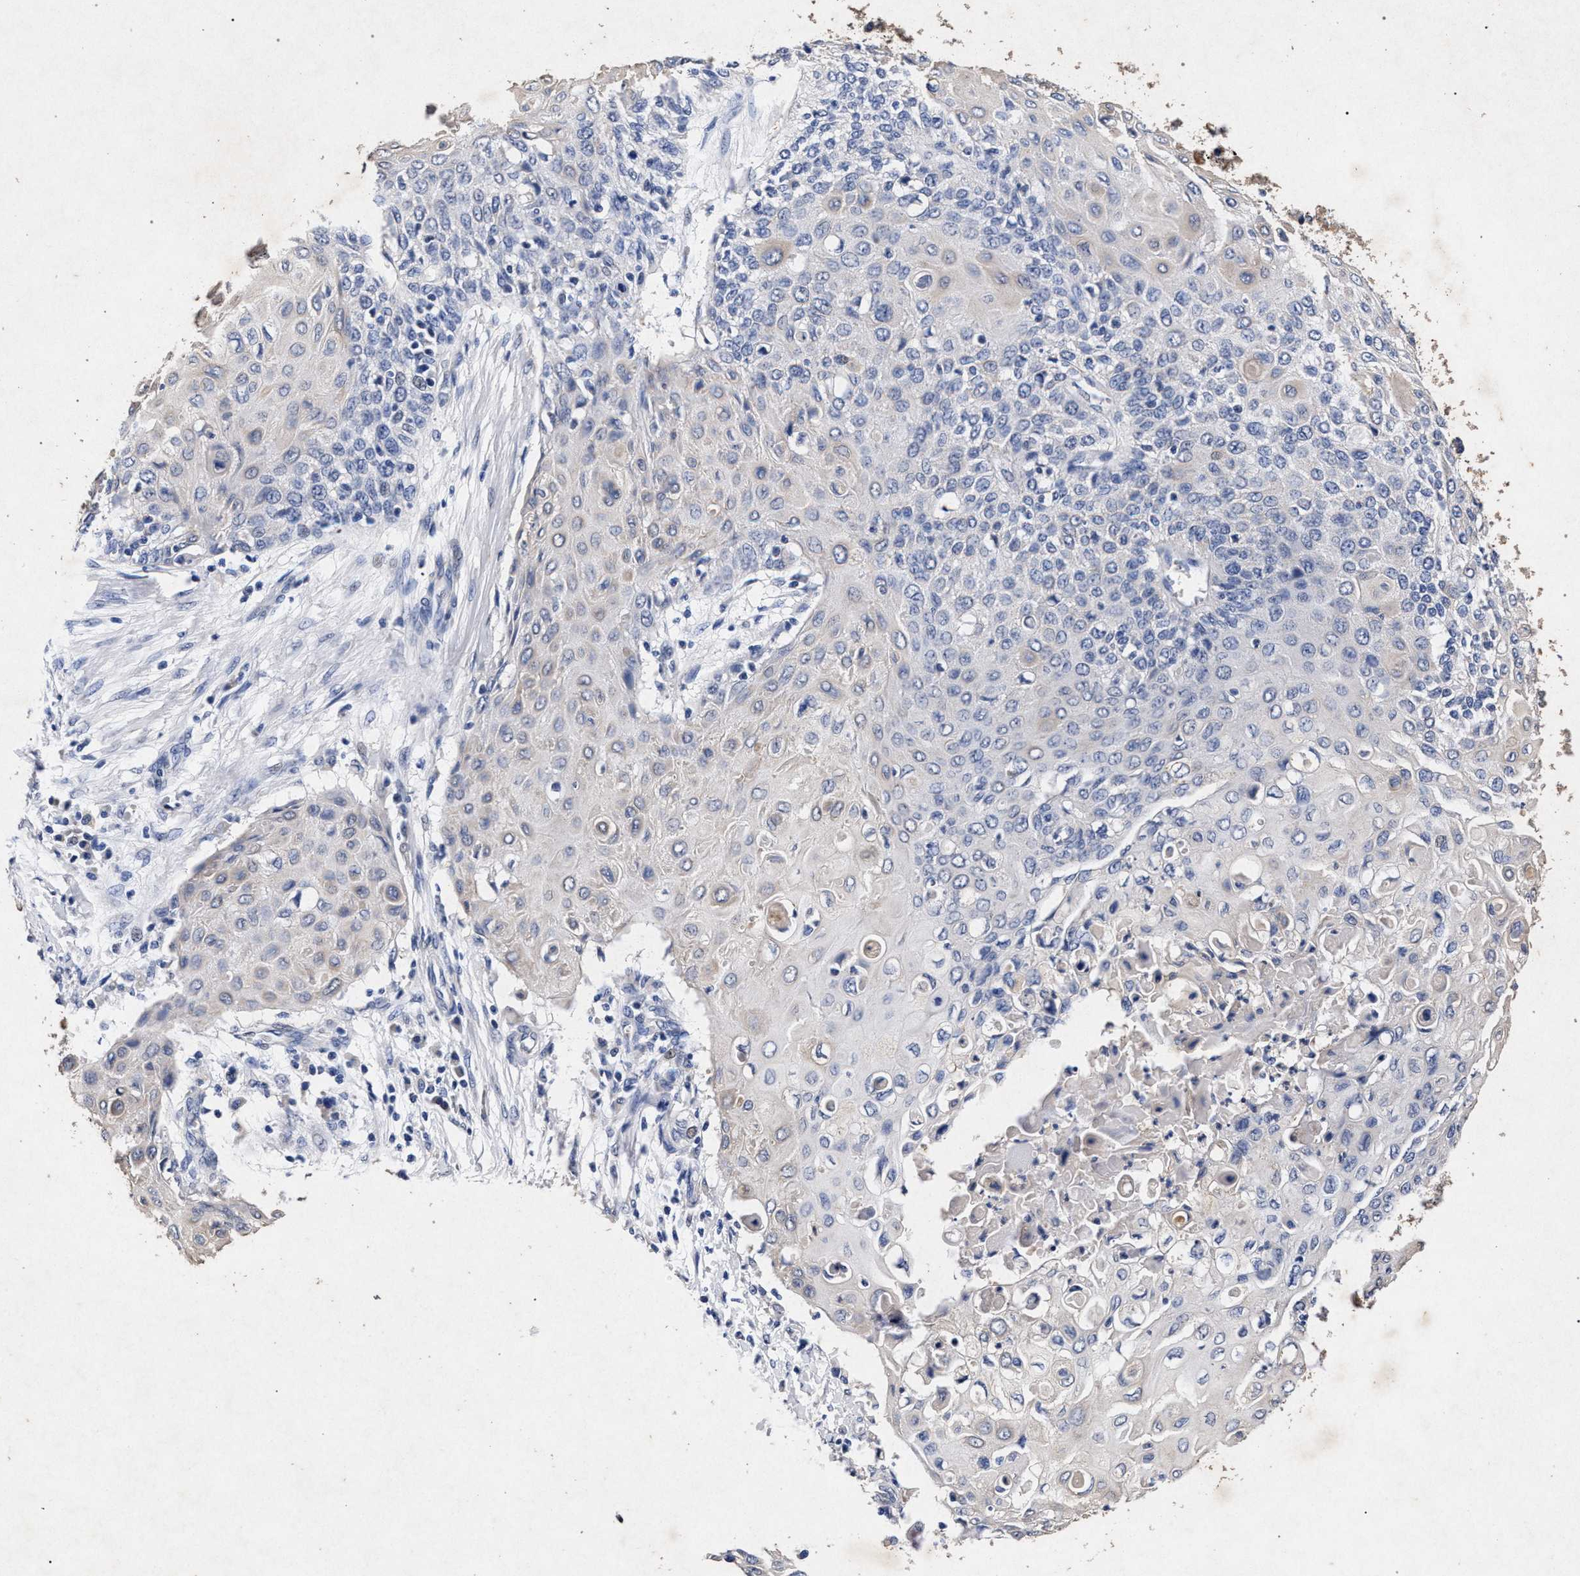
{"staining": {"intensity": "negative", "quantity": "none", "location": "none"}, "tissue": "cervical cancer", "cell_type": "Tumor cells", "image_type": "cancer", "snomed": [{"axis": "morphology", "description": "Squamous cell carcinoma, NOS"}, {"axis": "topography", "description": "Cervix"}], "caption": "Protein analysis of cervical squamous cell carcinoma displays no significant staining in tumor cells.", "gene": "ATP1A2", "patient": {"sex": "female", "age": 39}}